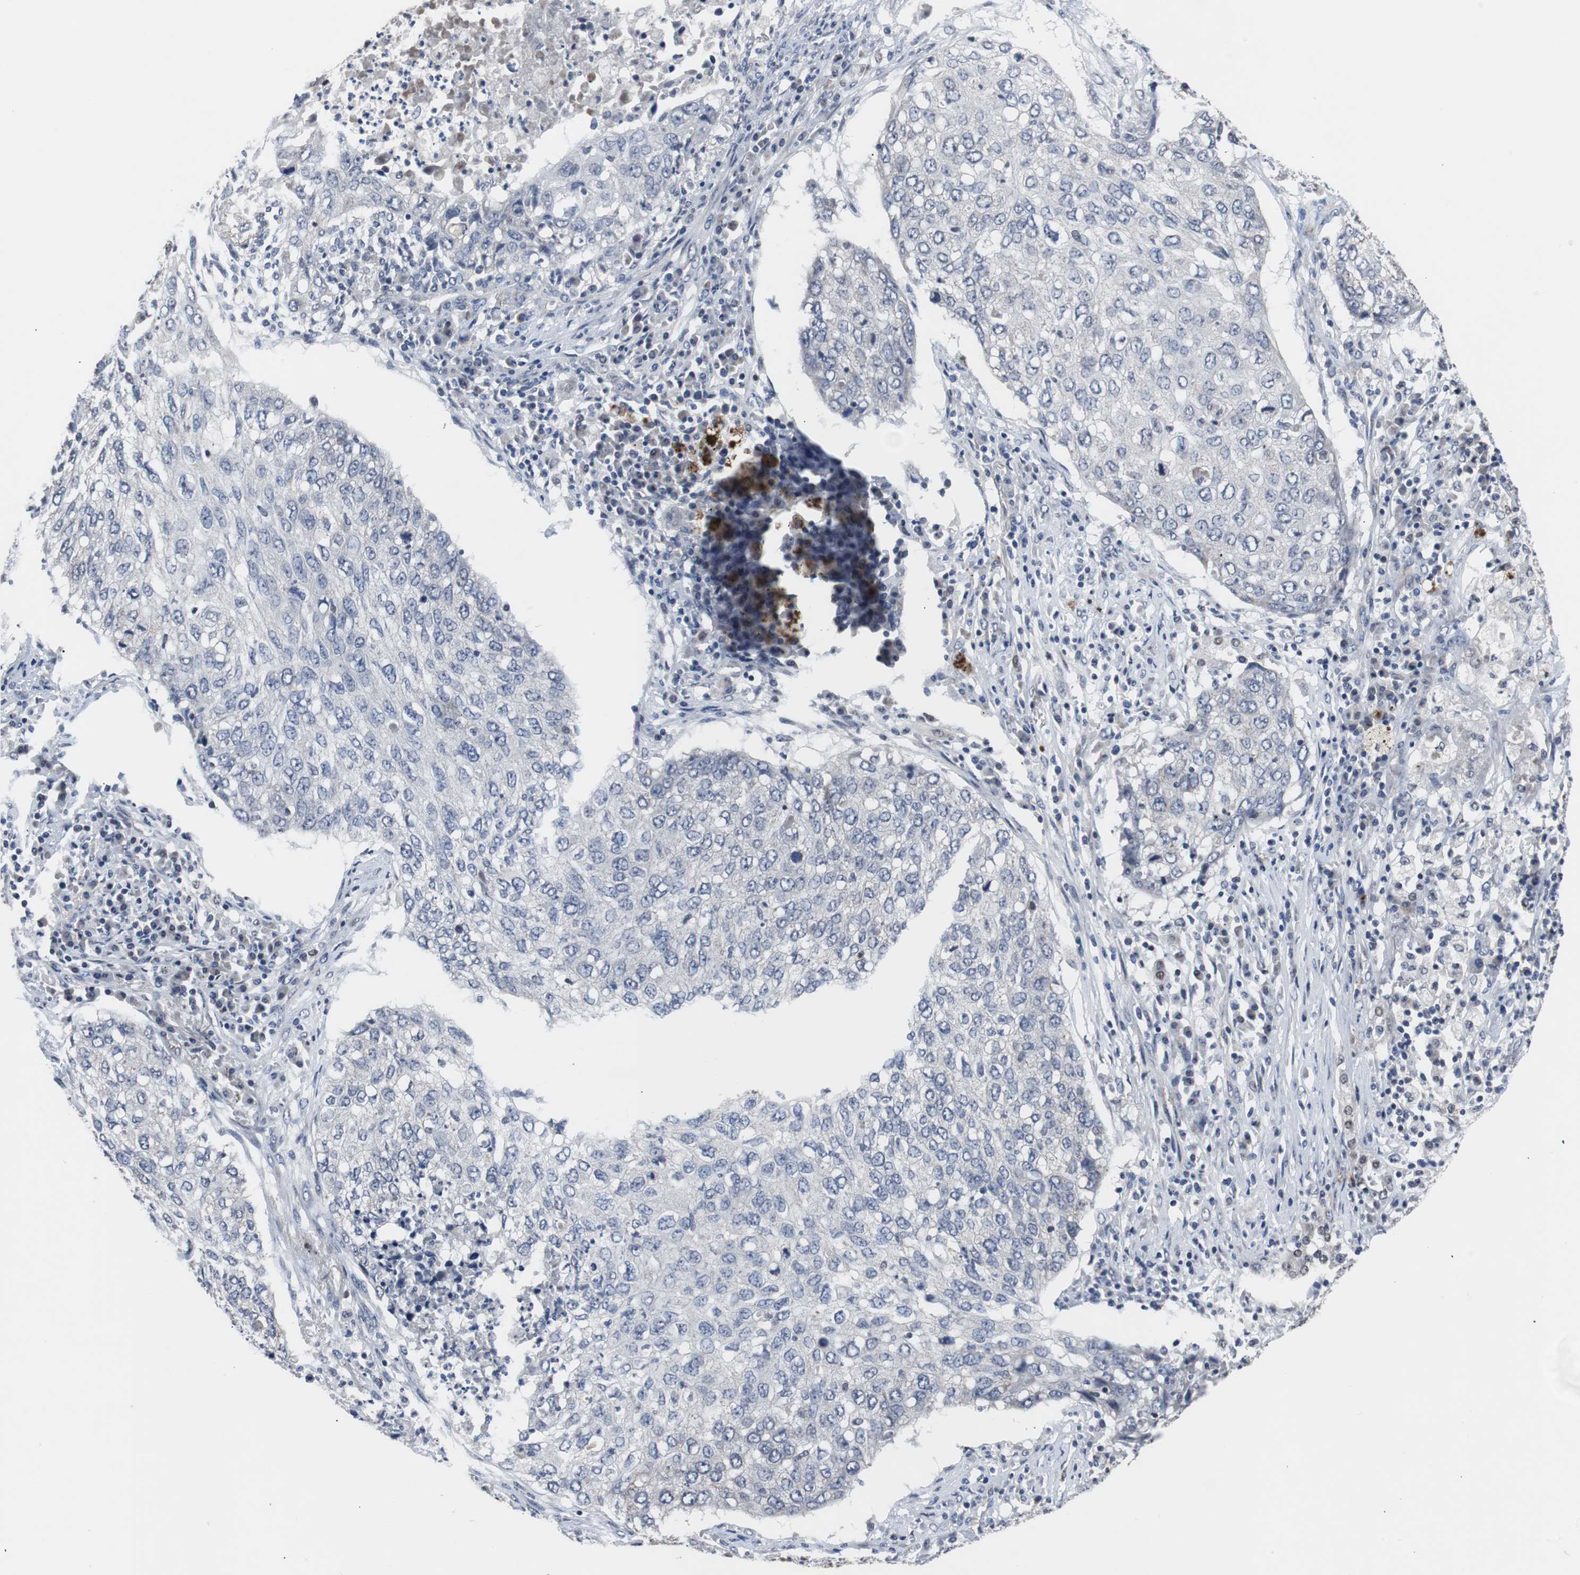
{"staining": {"intensity": "negative", "quantity": "none", "location": "none"}, "tissue": "lung cancer", "cell_type": "Tumor cells", "image_type": "cancer", "snomed": [{"axis": "morphology", "description": "Squamous cell carcinoma, NOS"}, {"axis": "topography", "description": "Lung"}], "caption": "This is an immunohistochemistry (IHC) micrograph of squamous cell carcinoma (lung). There is no staining in tumor cells.", "gene": "RBM47", "patient": {"sex": "female", "age": 63}}